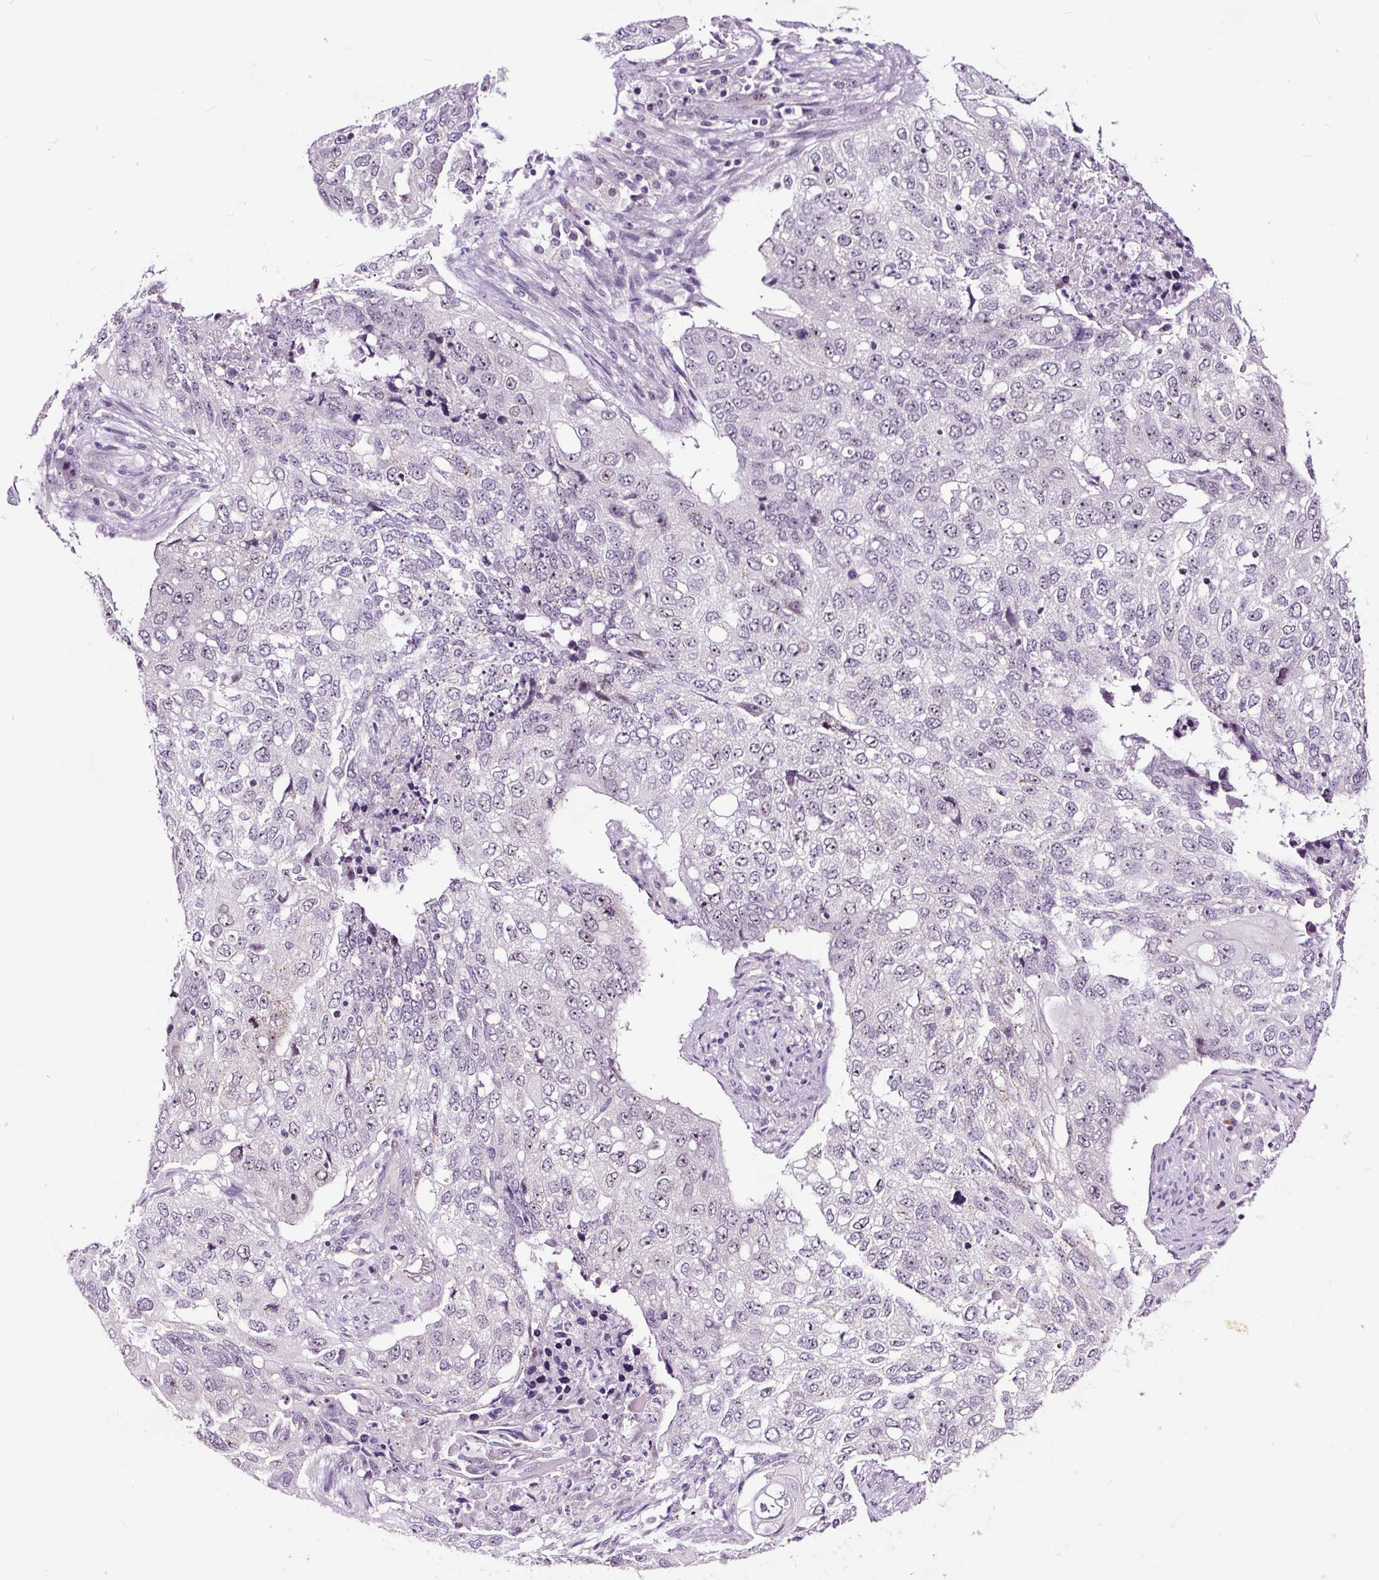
{"staining": {"intensity": "negative", "quantity": "none", "location": "none"}, "tissue": "lung cancer", "cell_type": "Tumor cells", "image_type": "cancer", "snomed": [{"axis": "morphology", "description": "Squamous cell carcinoma, NOS"}, {"axis": "topography", "description": "Lung"}], "caption": "A high-resolution micrograph shows immunohistochemistry staining of lung cancer (squamous cell carcinoma), which shows no significant positivity in tumor cells.", "gene": "NOM1", "patient": {"sex": "female", "age": 63}}